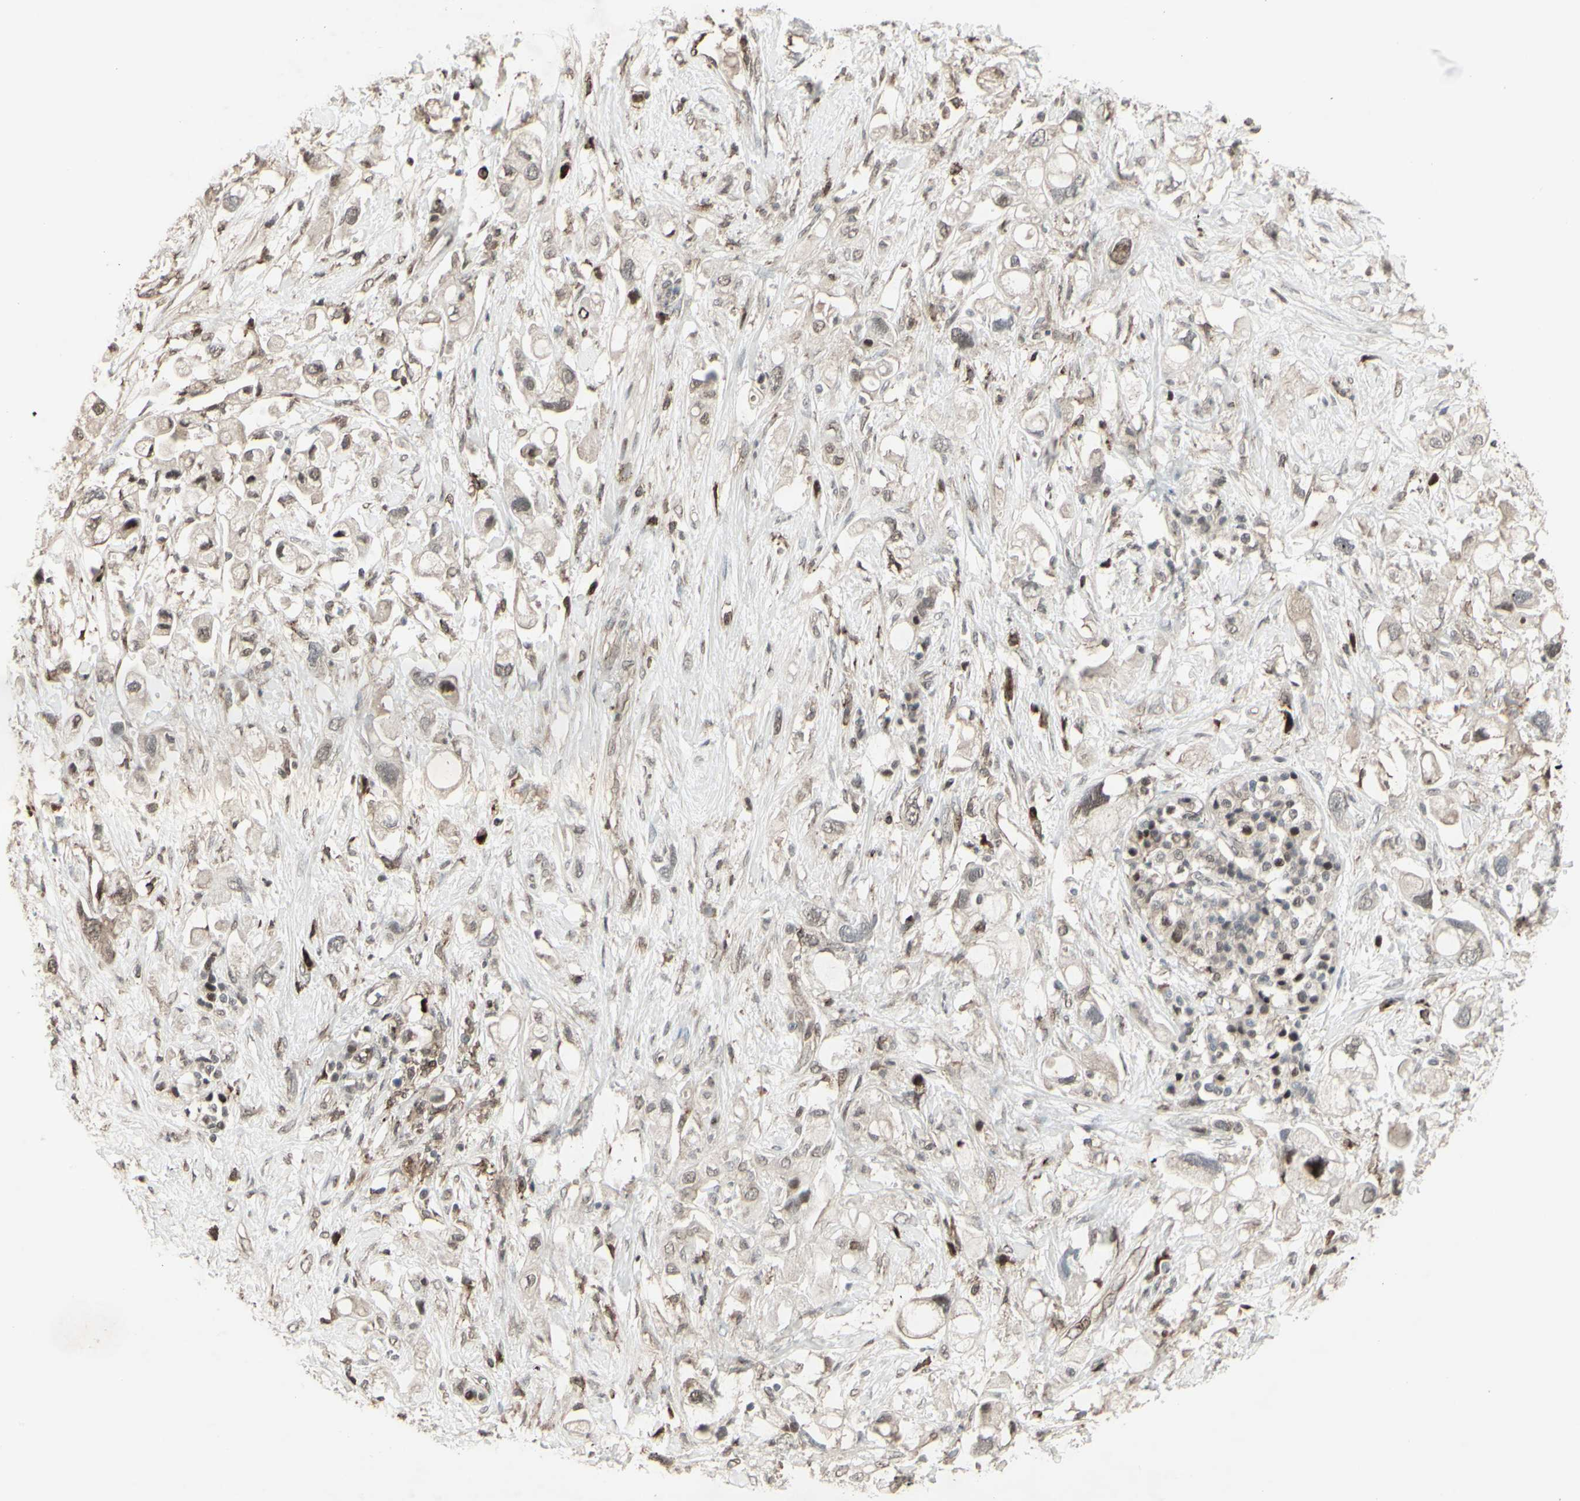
{"staining": {"intensity": "weak", "quantity": ">75%", "location": "cytoplasmic/membranous"}, "tissue": "pancreatic cancer", "cell_type": "Tumor cells", "image_type": "cancer", "snomed": [{"axis": "morphology", "description": "Adenocarcinoma, NOS"}, {"axis": "topography", "description": "Pancreas"}], "caption": "A high-resolution photomicrograph shows immunohistochemistry (IHC) staining of pancreatic adenocarcinoma, which reveals weak cytoplasmic/membranous expression in about >75% of tumor cells.", "gene": "CD33", "patient": {"sex": "female", "age": 56}}